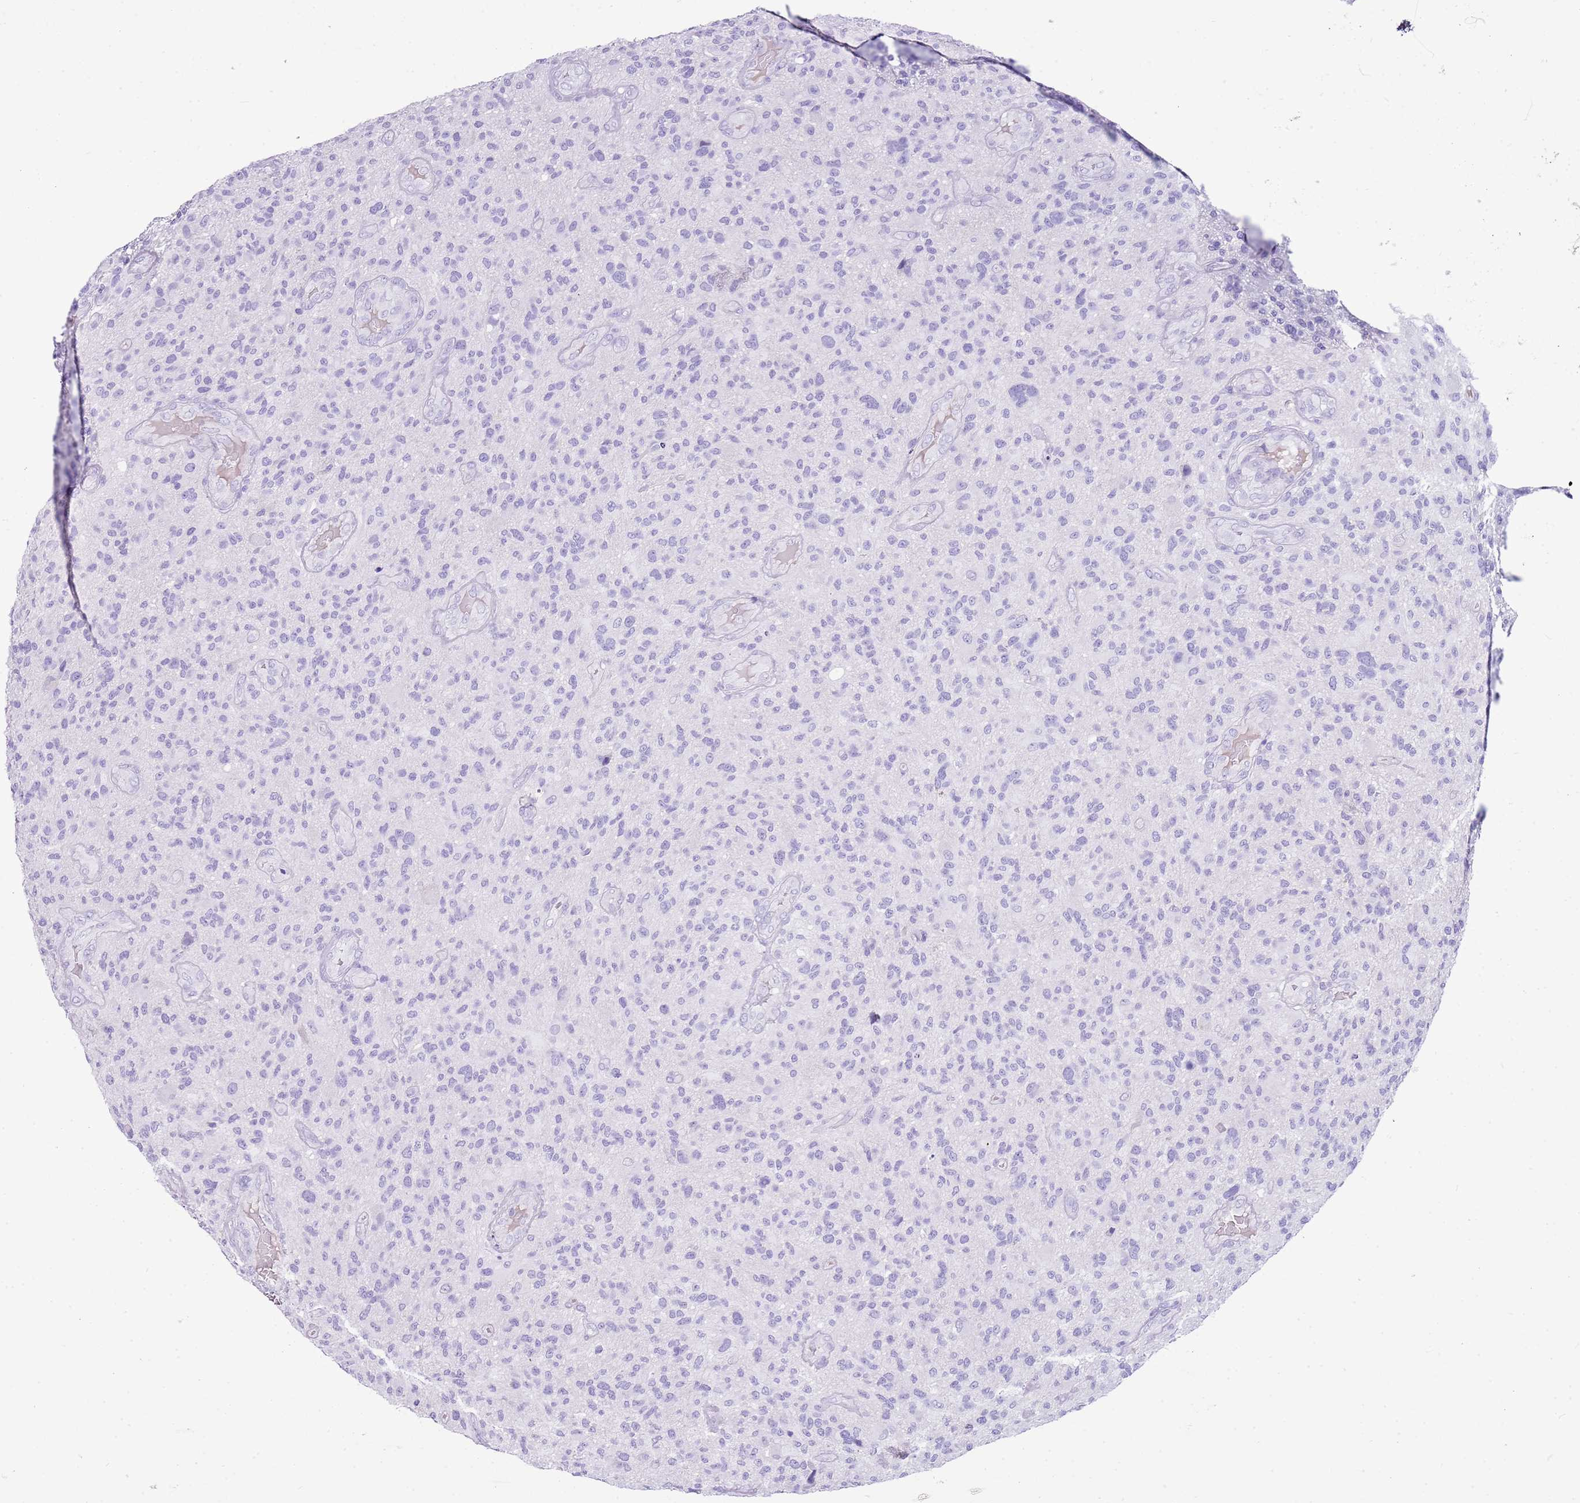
{"staining": {"intensity": "negative", "quantity": "none", "location": "none"}, "tissue": "glioma", "cell_type": "Tumor cells", "image_type": "cancer", "snomed": [{"axis": "morphology", "description": "Glioma, malignant, High grade"}, {"axis": "topography", "description": "Brain"}], "caption": "Immunohistochemical staining of glioma reveals no significant positivity in tumor cells.", "gene": "IGKV3D-11", "patient": {"sex": "male", "age": 47}}